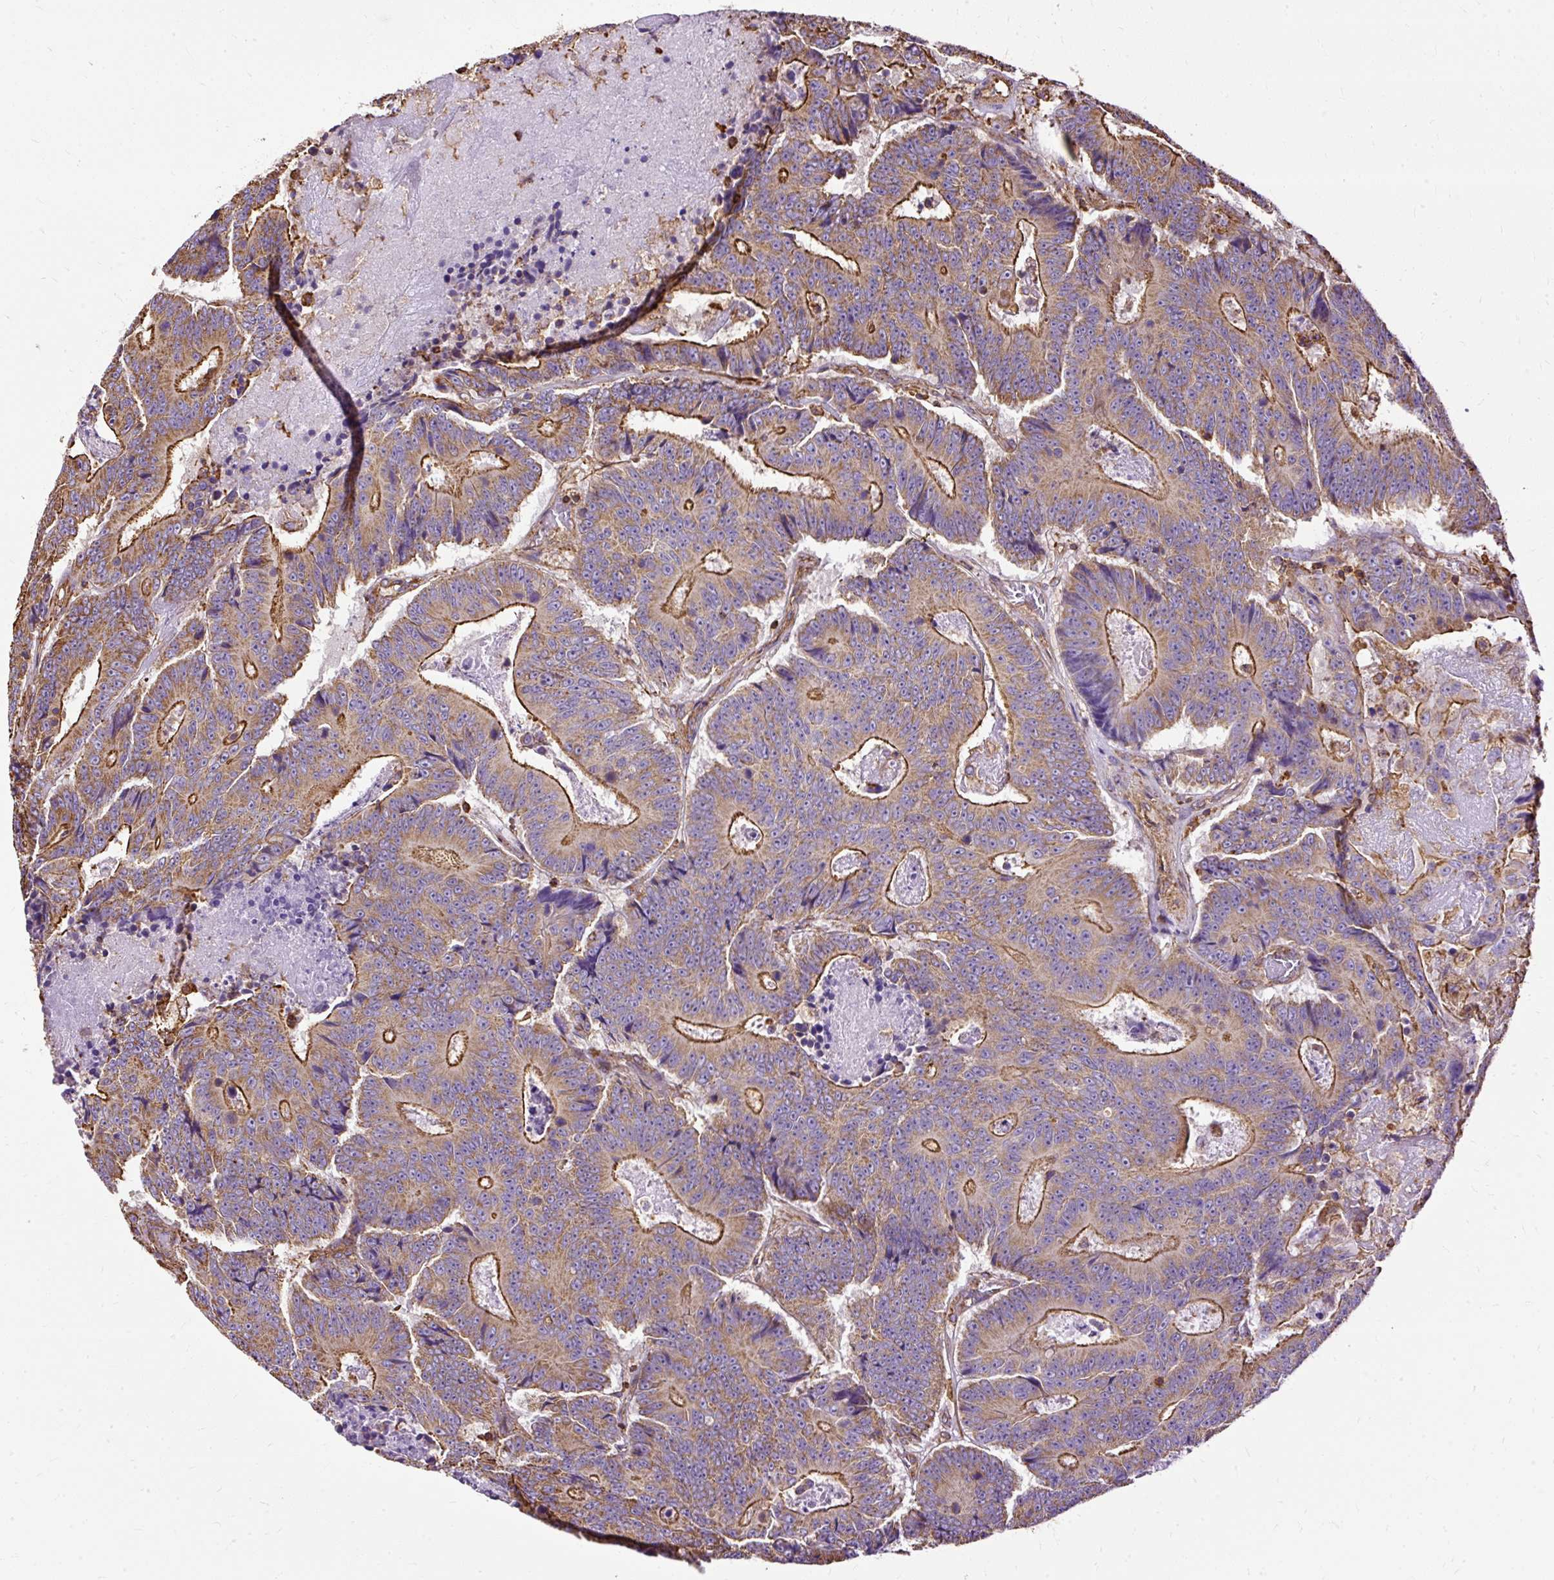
{"staining": {"intensity": "moderate", "quantity": ">75%", "location": "cytoplasmic/membranous"}, "tissue": "colorectal cancer", "cell_type": "Tumor cells", "image_type": "cancer", "snomed": [{"axis": "morphology", "description": "Adenocarcinoma, NOS"}, {"axis": "topography", "description": "Colon"}], "caption": "Immunohistochemistry (IHC) (DAB (3,3'-diaminobenzidine)) staining of human colorectal cancer demonstrates moderate cytoplasmic/membranous protein expression in about >75% of tumor cells.", "gene": "KLHL11", "patient": {"sex": "male", "age": 83}}